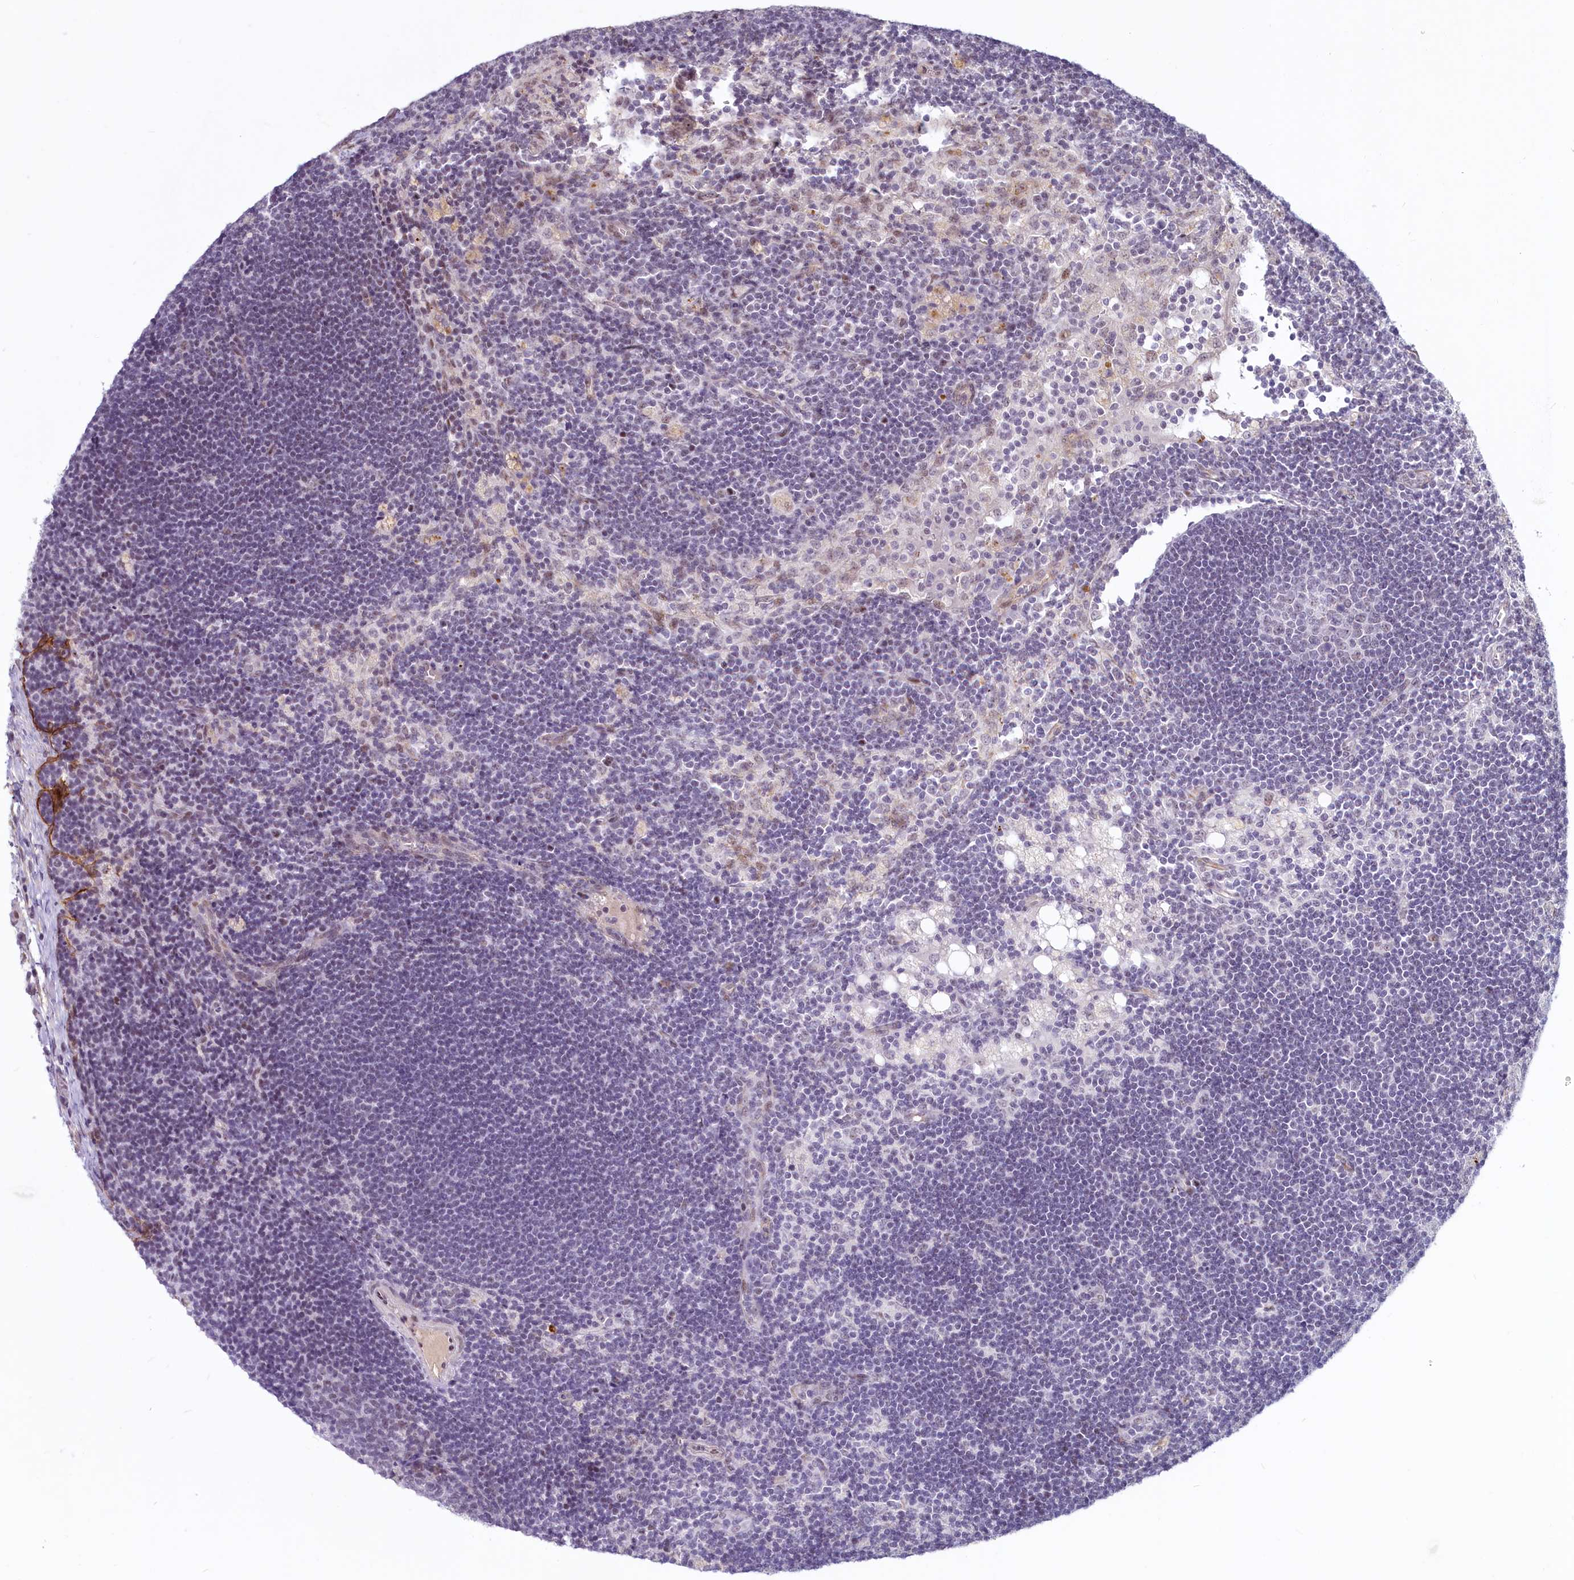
{"staining": {"intensity": "negative", "quantity": "none", "location": "none"}, "tissue": "lymph node", "cell_type": "Germinal center cells", "image_type": "normal", "snomed": [{"axis": "morphology", "description": "Normal tissue, NOS"}, {"axis": "topography", "description": "Lymph node"}], "caption": "IHC image of normal lymph node: human lymph node stained with DAB (3,3'-diaminobenzidine) displays no significant protein expression in germinal center cells.", "gene": "PROCR", "patient": {"sex": "male", "age": 24}}